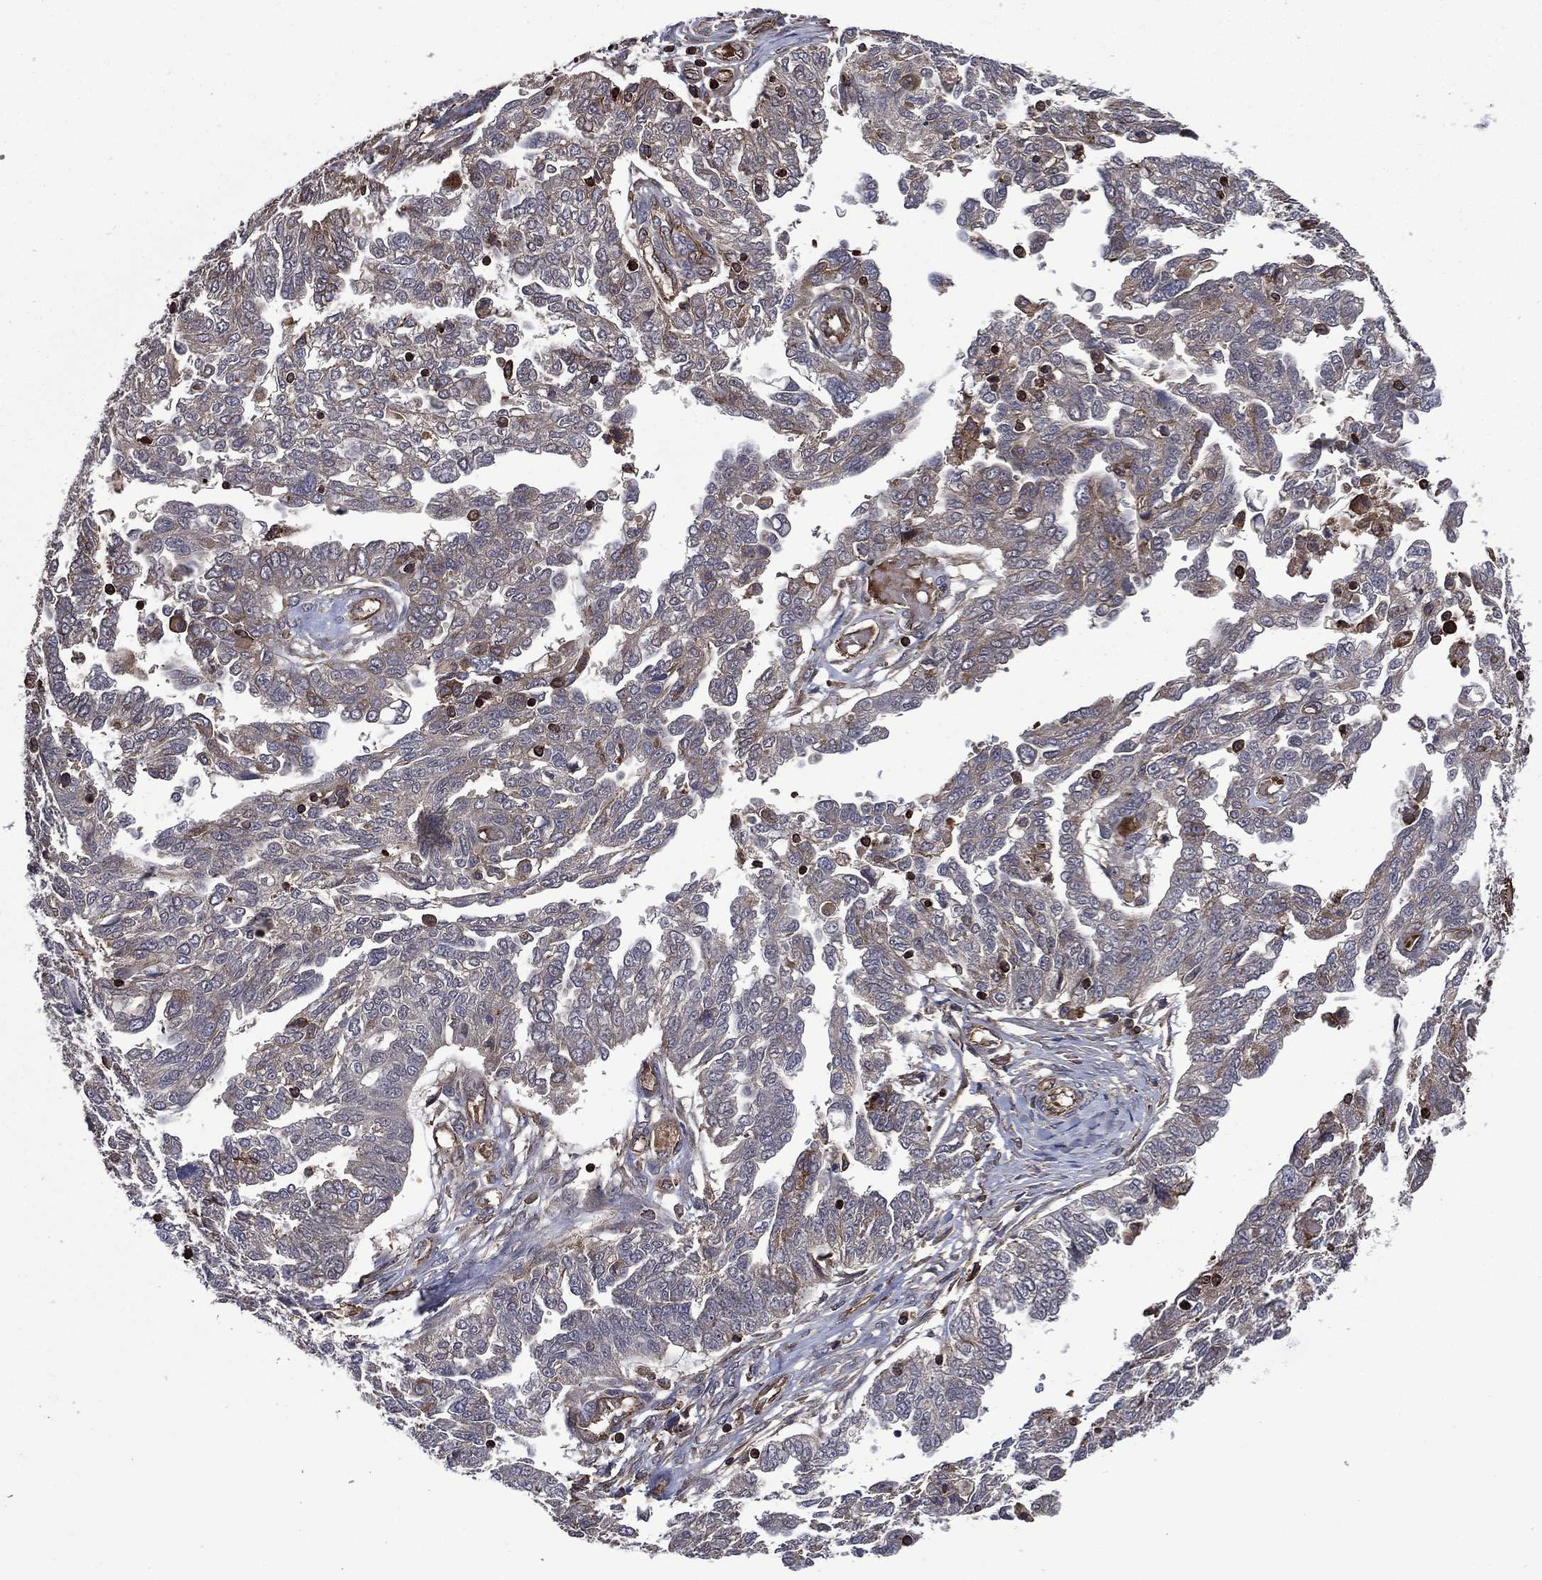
{"staining": {"intensity": "moderate", "quantity": "<25%", "location": "cytoplasmic/membranous"}, "tissue": "ovarian cancer", "cell_type": "Tumor cells", "image_type": "cancer", "snomed": [{"axis": "morphology", "description": "Cystadenocarcinoma, serous, NOS"}, {"axis": "topography", "description": "Ovary"}], "caption": "Immunohistochemistry (IHC) image of neoplastic tissue: human ovarian cancer (serous cystadenocarcinoma) stained using immunohistochemistry (IHC) reveals low levels of moderate protein expression localized specifically in the cytoplasmic/membranous of tumor cells, appearing as a cytoplasmic/membranous brown color.", "gene": "PLPP3", "patient": {"sex": "female", "age": 67}}